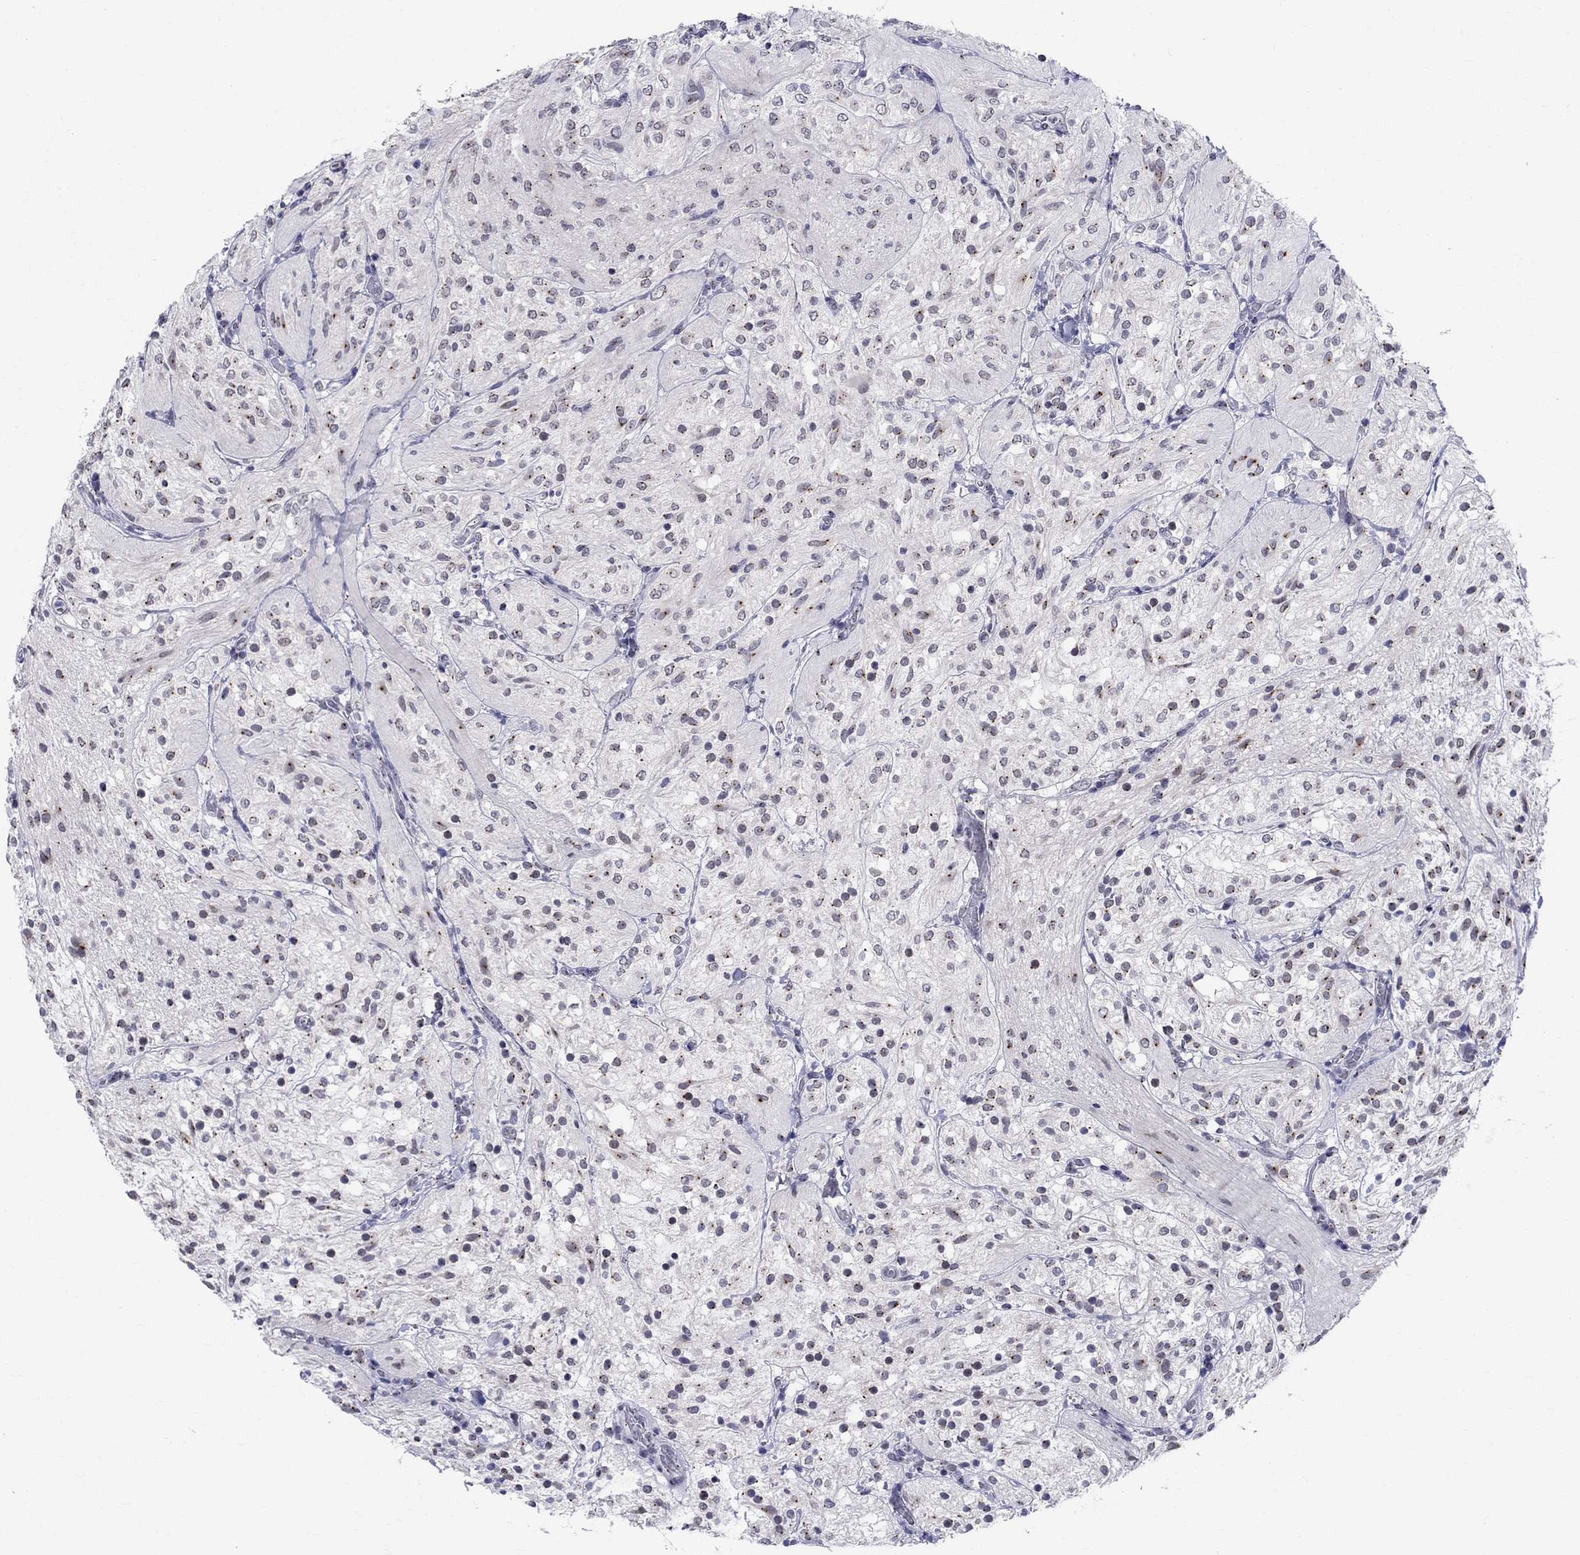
{"staining": {"intensity": "weak", "quantity": "25%-75%", "location": "cytoplasmic/membranous"}, "tissue": "glioma", "cell_type": "Tumor cells", "image_type": "cancer", "snomed": [{"axis": "morphology", "description": "Glioma, malignant, Low grade"}, {"axis": "topography", "description": "Brain"}], "caption": "This is a photomicrograph of immunohistochemistry (IHC) staining of glioma, which shows weak positivity in the cytoplasmic/membranous of tumor cells.", "gene": "CEP43", "patient": {"sex": "male", "age": 3}}